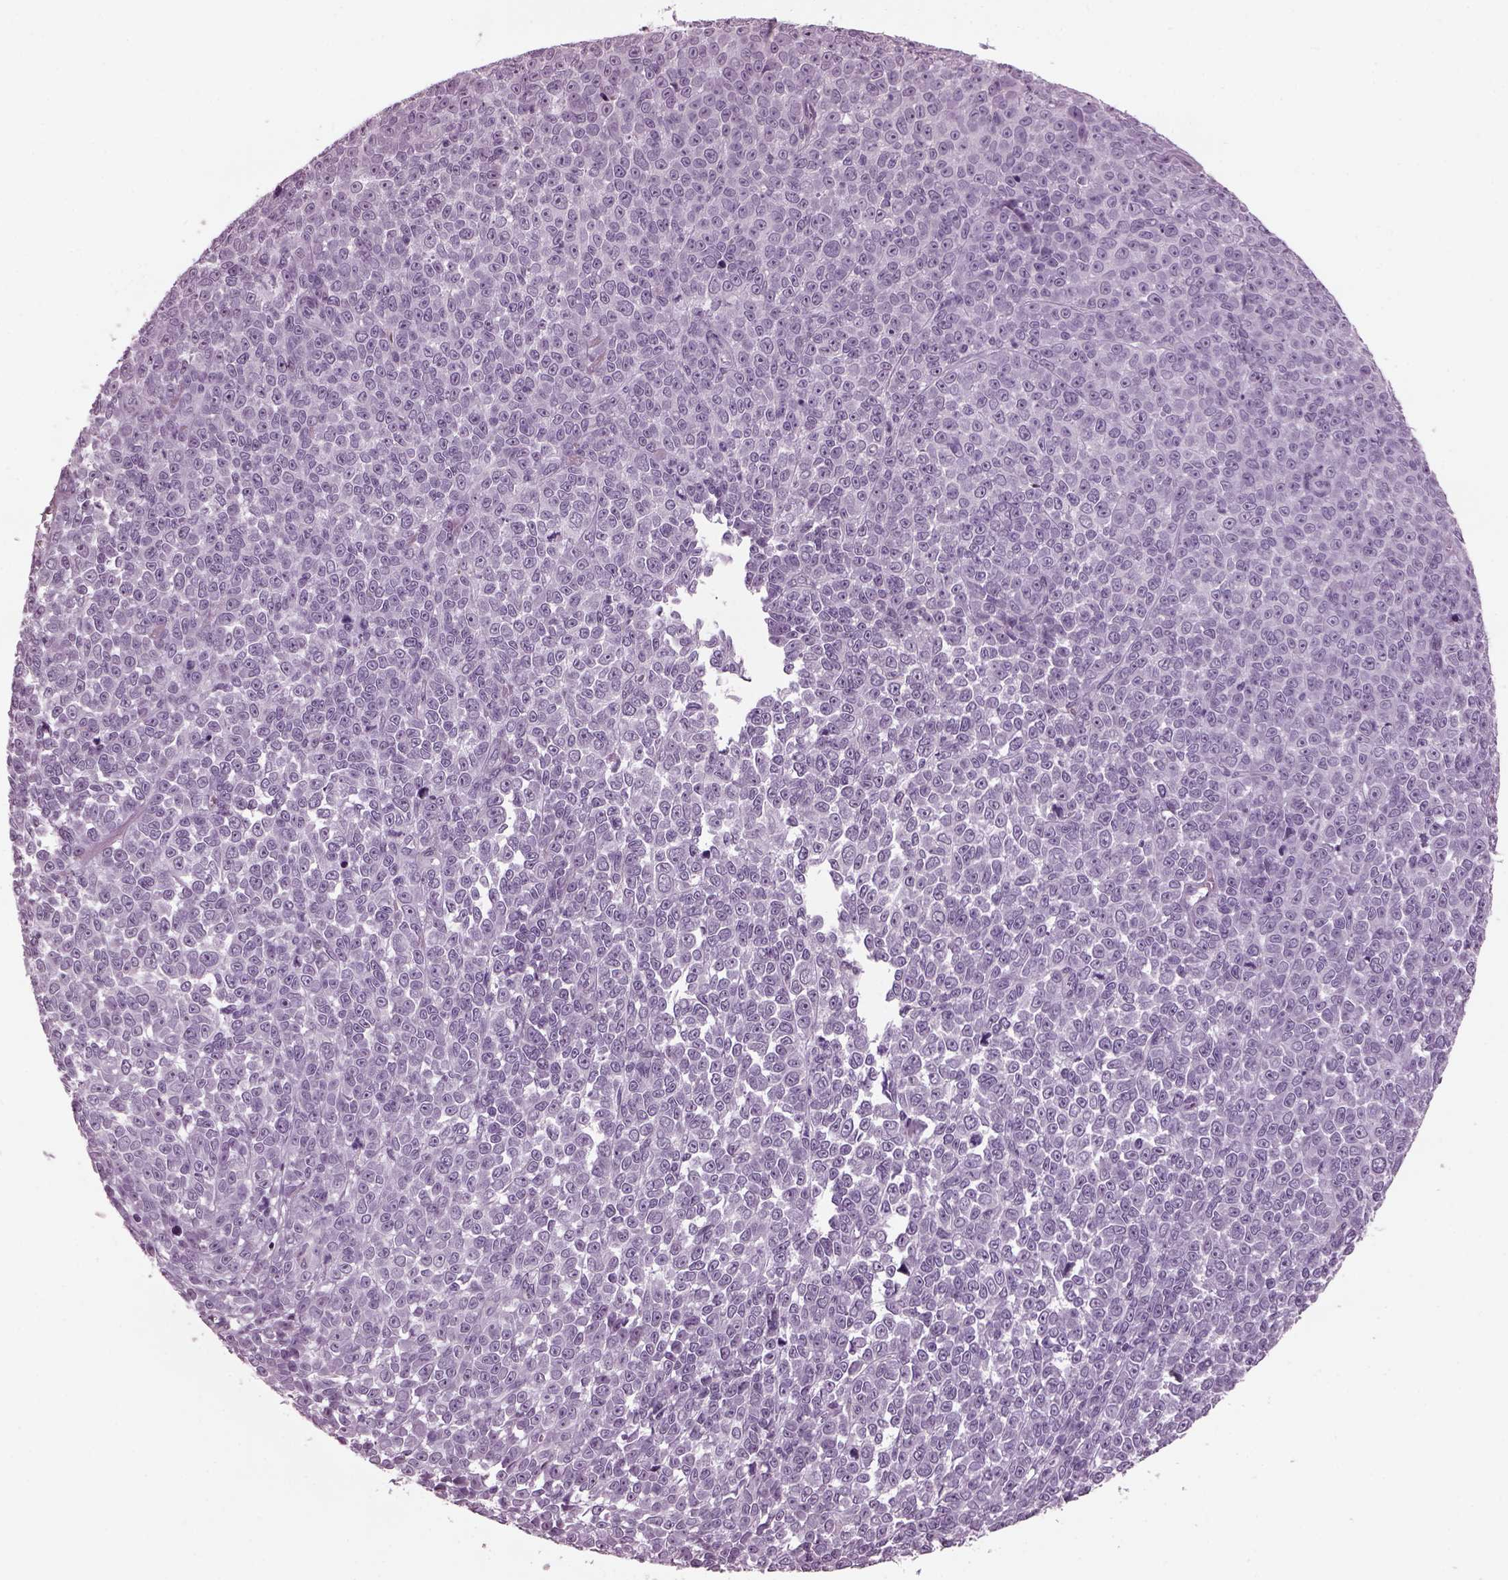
{"staining": {"intensity": "negative", "quantity": "none", "location": "none"}, "tissue": "melanoma", "cell_type": "Tumor cells", "image_type": "cancer", "snomed": [{"axis": "morphology", "description": "Malignant melanoma, NOS"}, {"axis": "topography", "description": "Skin"}], "caption": "This is a photomicrograph of immunohistochemistry staining of malignant melanoma, which shows no positivity in tumor cells.", "gene": "TPPP2", "patient": {"sex": "female", "age": 95}}